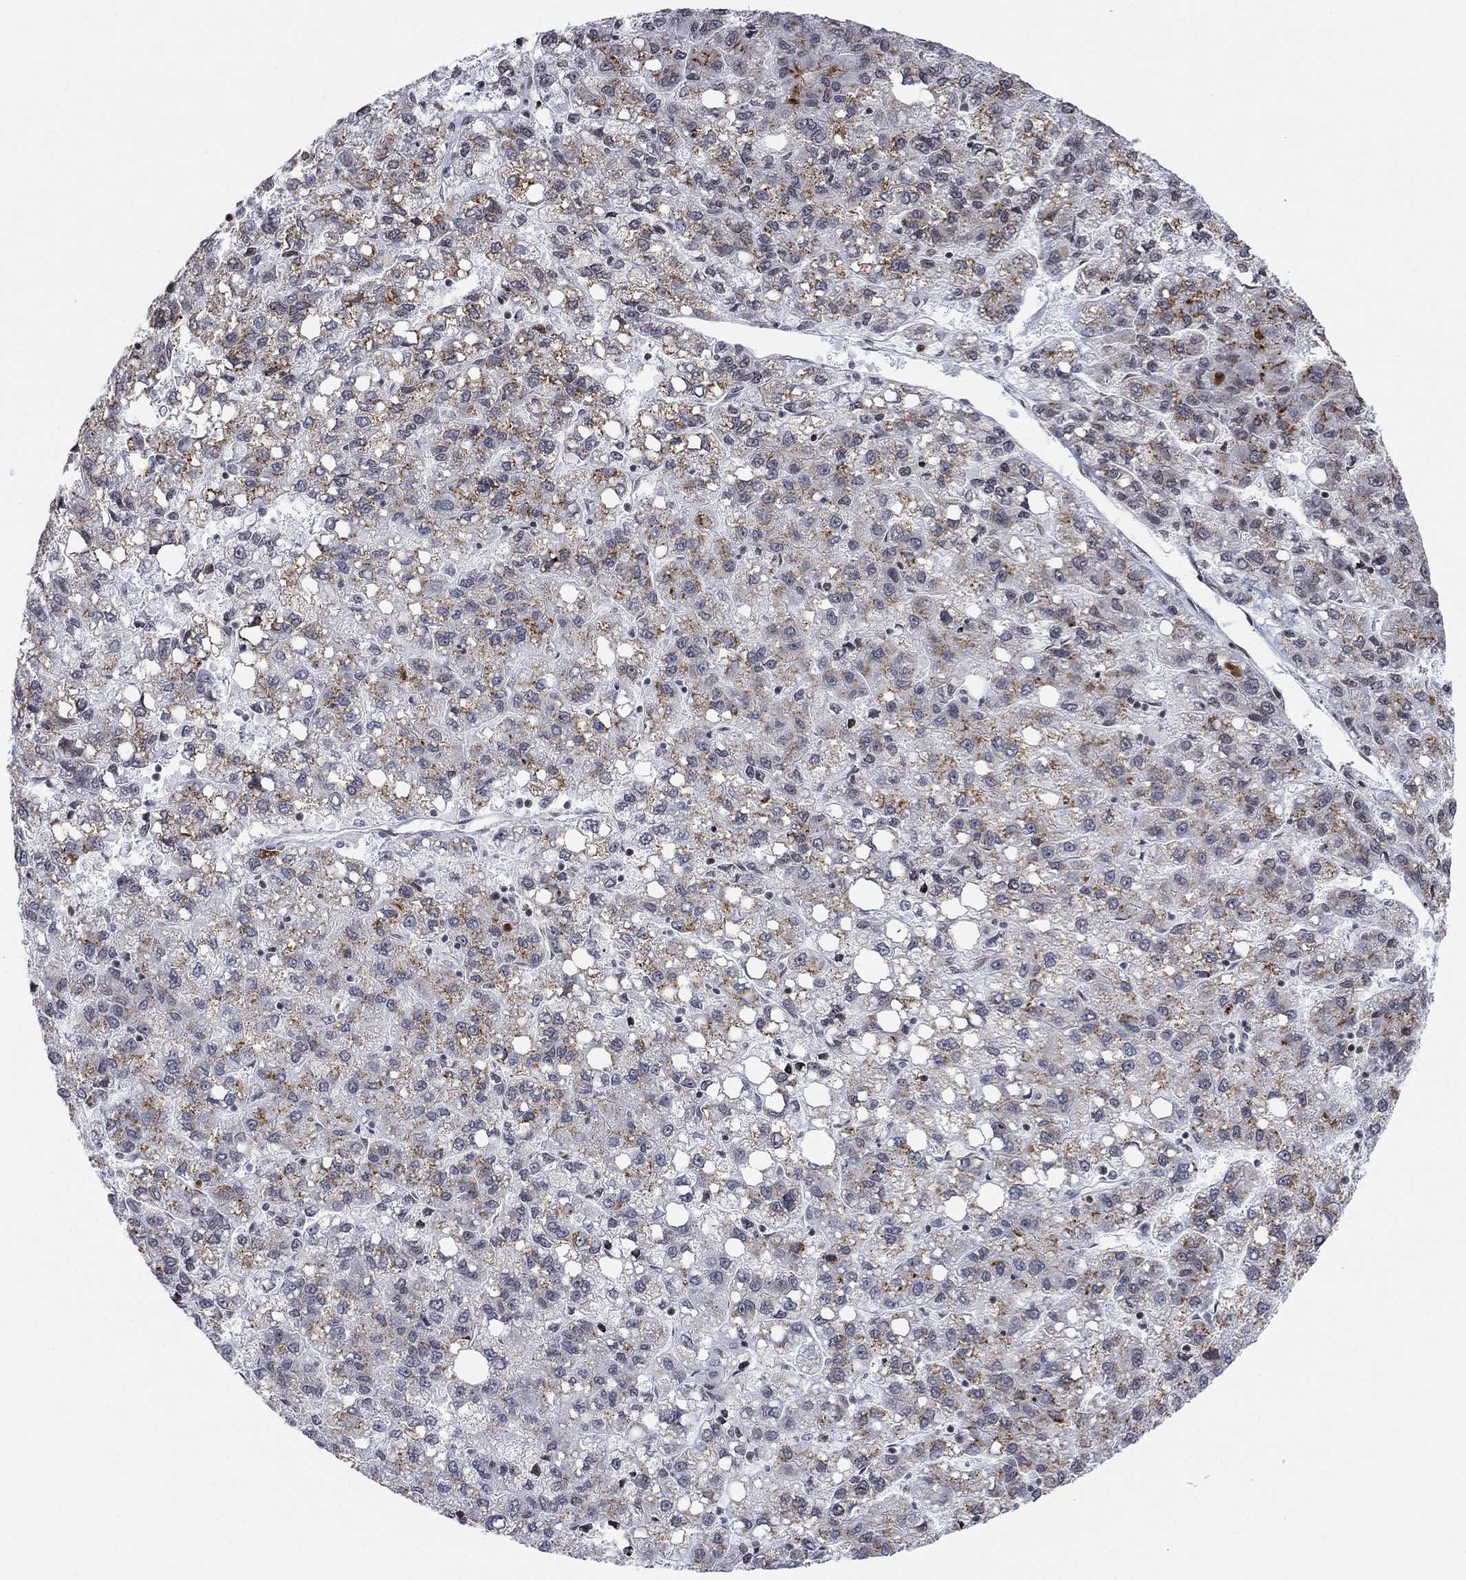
{"staining": {"intensity": "strong", "quantity": "25%-75%", "location": "cytoplasmic/membranous"}, "tissue": "liver cancer", "cell_type": "Tumor cells", "image_type": "cancer", "snomed": [{"axis": "morphology", "description": "Carcinoma, Hepatocellular, NOS"}, {"axis": "topography", "description": "Liver"}], "caption": "The histopathology image exhibits immunohistochemical staining of liver cancer. There is strong cytoplasmic/membranous staining is identified in about 25%-75% of tumor cells.", "gene": "ABHD14A", "patient": {"sex": "female", "age": 82}}